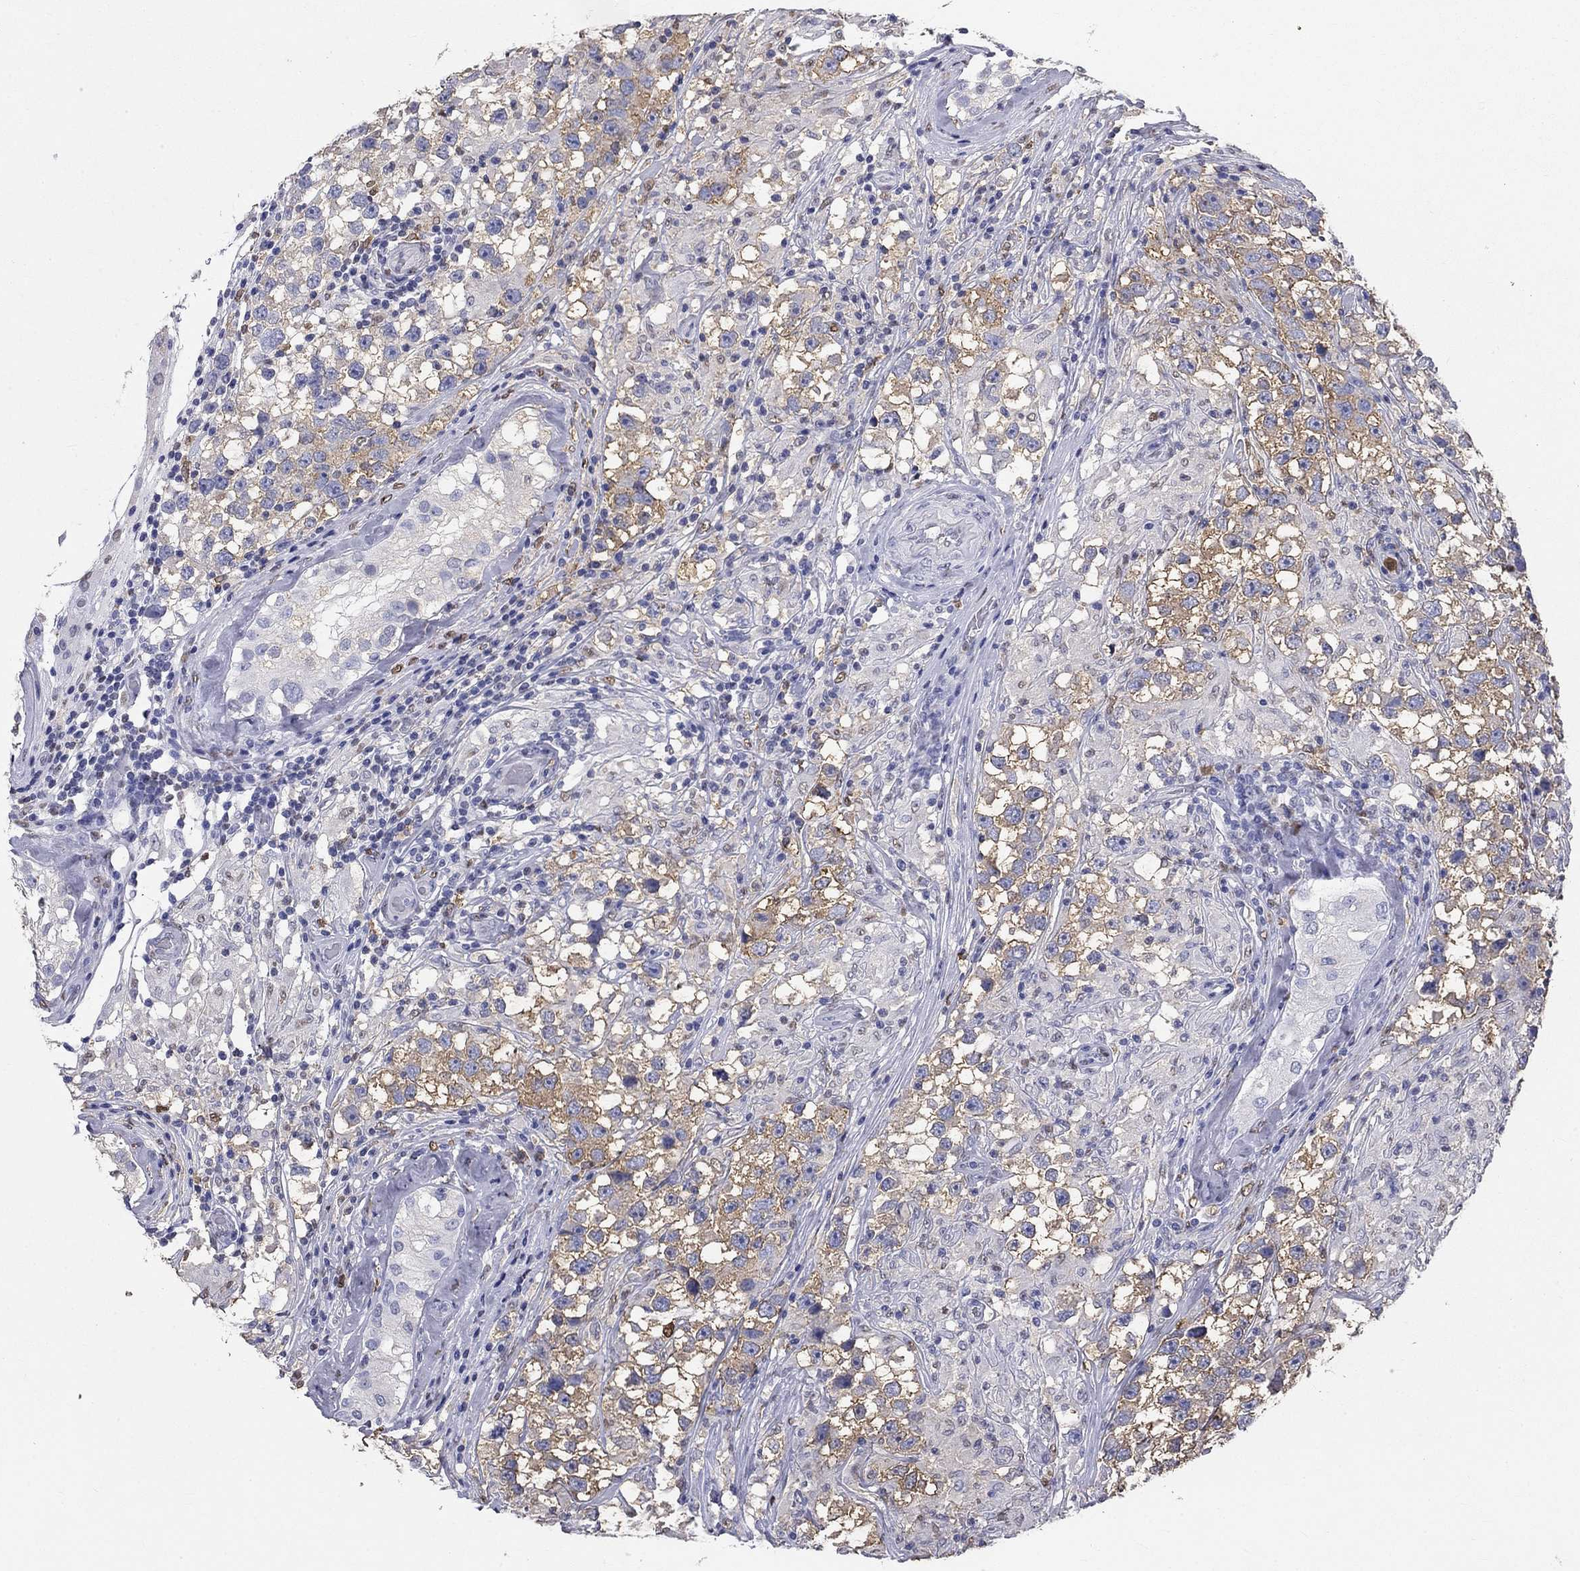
{"staining": {"intensity": "weak", "quantity": "25%-75%", "location": "cytoplasmic/membranous"}, "tissue": "testis cancer", "cell_type": "Tumor cells", "image_type": "cancer", "snomed": [{"axis": "morphology", "description": "Seminoma, NOS"}, {"axis": "topography", "description": "Testis"}], "caption": "Testis seminoma stained with DAB (3,3'-diaminobenzidine) immunohistochemistry (IHC) reveals low levels of weak cytoplasmic/membranous expression in approximately 25%-75% of tumor cells.", "gene": "IGSF8", "patient": {"sex": "male", "age": 46}}